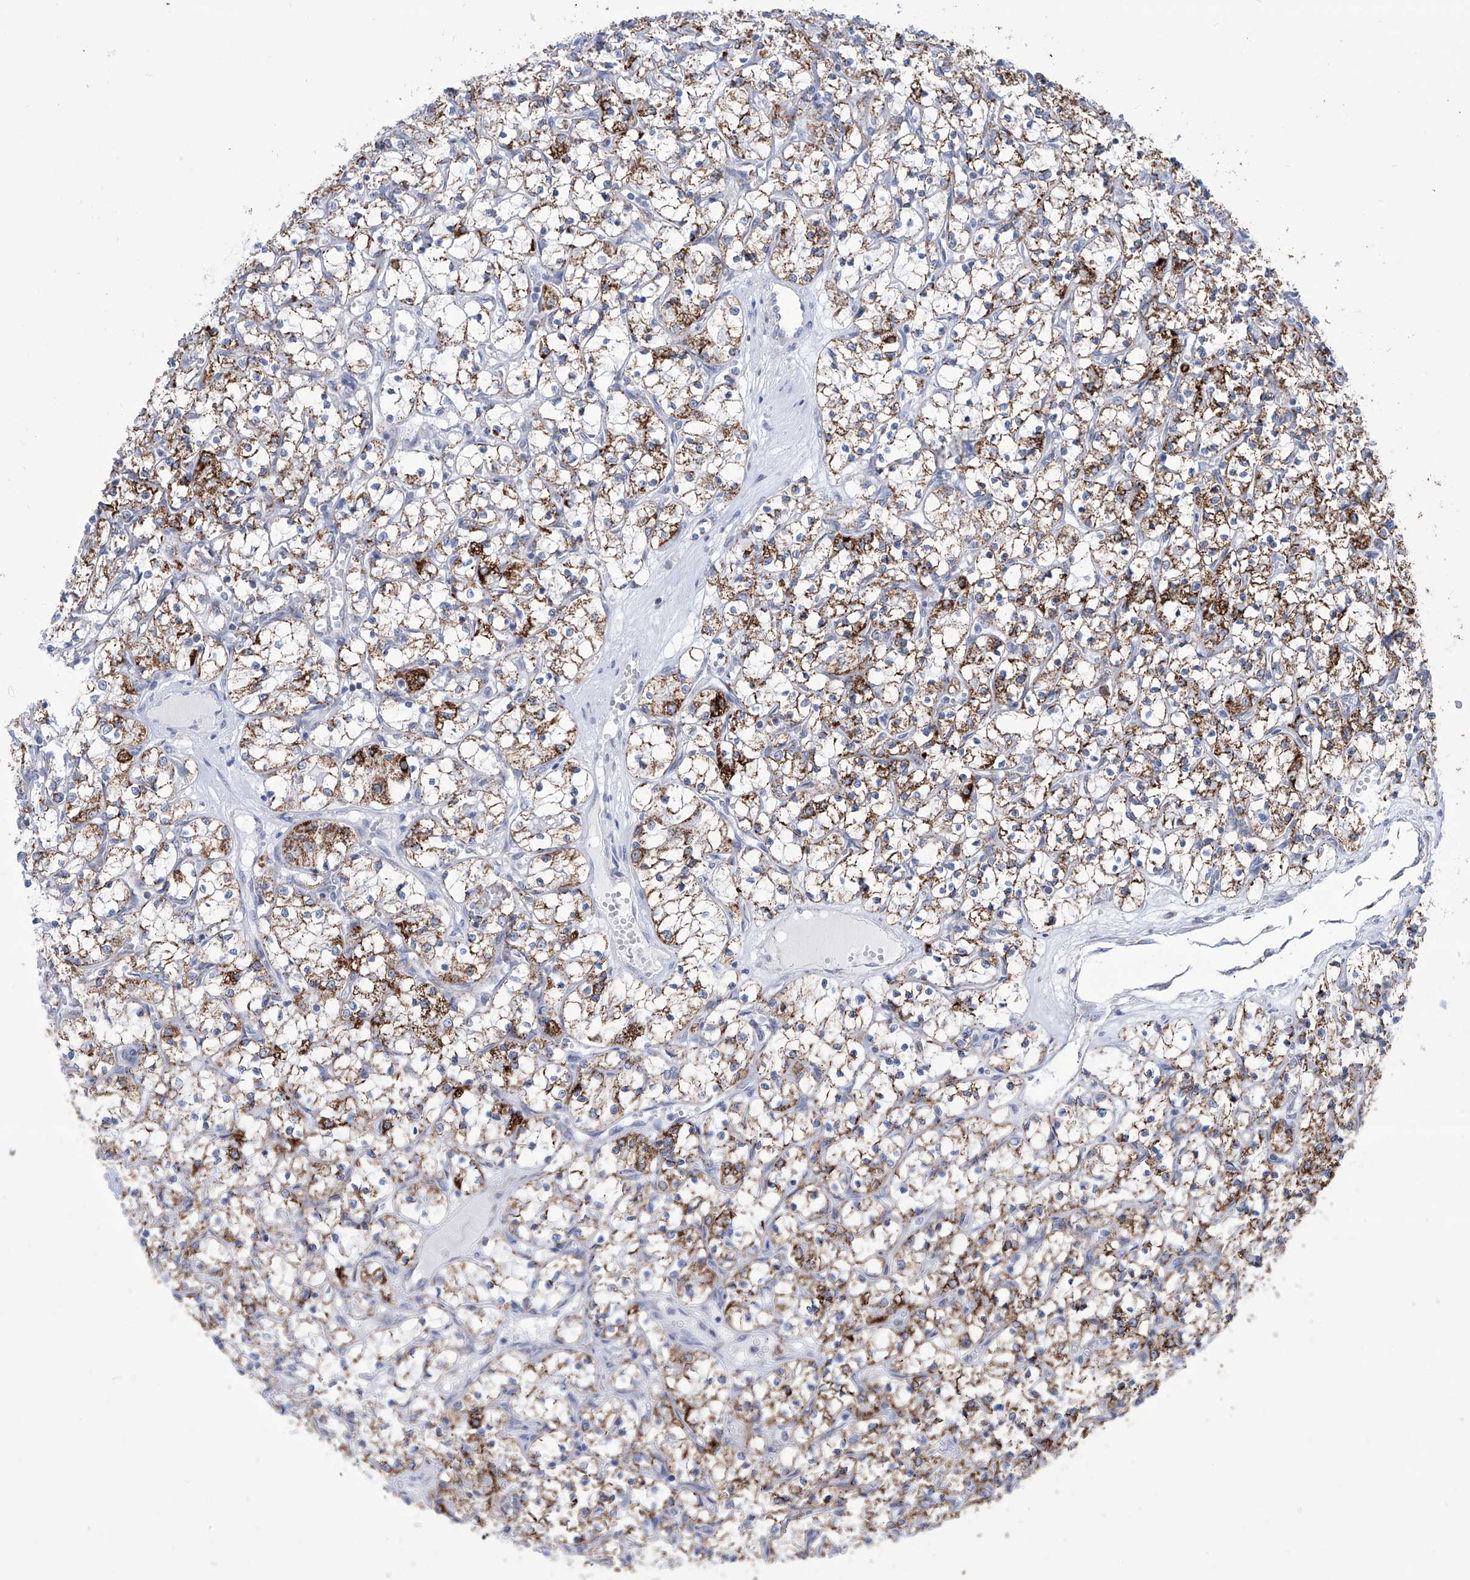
{"staining": {"intensity": "strong", "quantity": "25%-75%", "location": "cytoplasmic/membranous"}, "tissue": "renal cancer", "cell_type": "Tumor cells", "image_type": "cancer", "snomed": [{"axis": "morphology", "description": "Adenocarcinoma, NOS"}, {"axis": "topography", "description": "Kidney"}], "caption": "Immunohistochemistry (IHC) staining of renal cancer (adenocarcinoma), which reveals high levels of strong cytoplasmic/membranous expression in about 25%-75% of tumor cells indicating strong cytoplasmic/membranous protein staining. The staining was performed using DAB (3,3'-diaminobenzidine) (brown) for protein detection and nuclei were counterstained in hematoxylin (blue).", "gene": "ALDH6A1", "patient": {"sex": "female", "age": 69}}